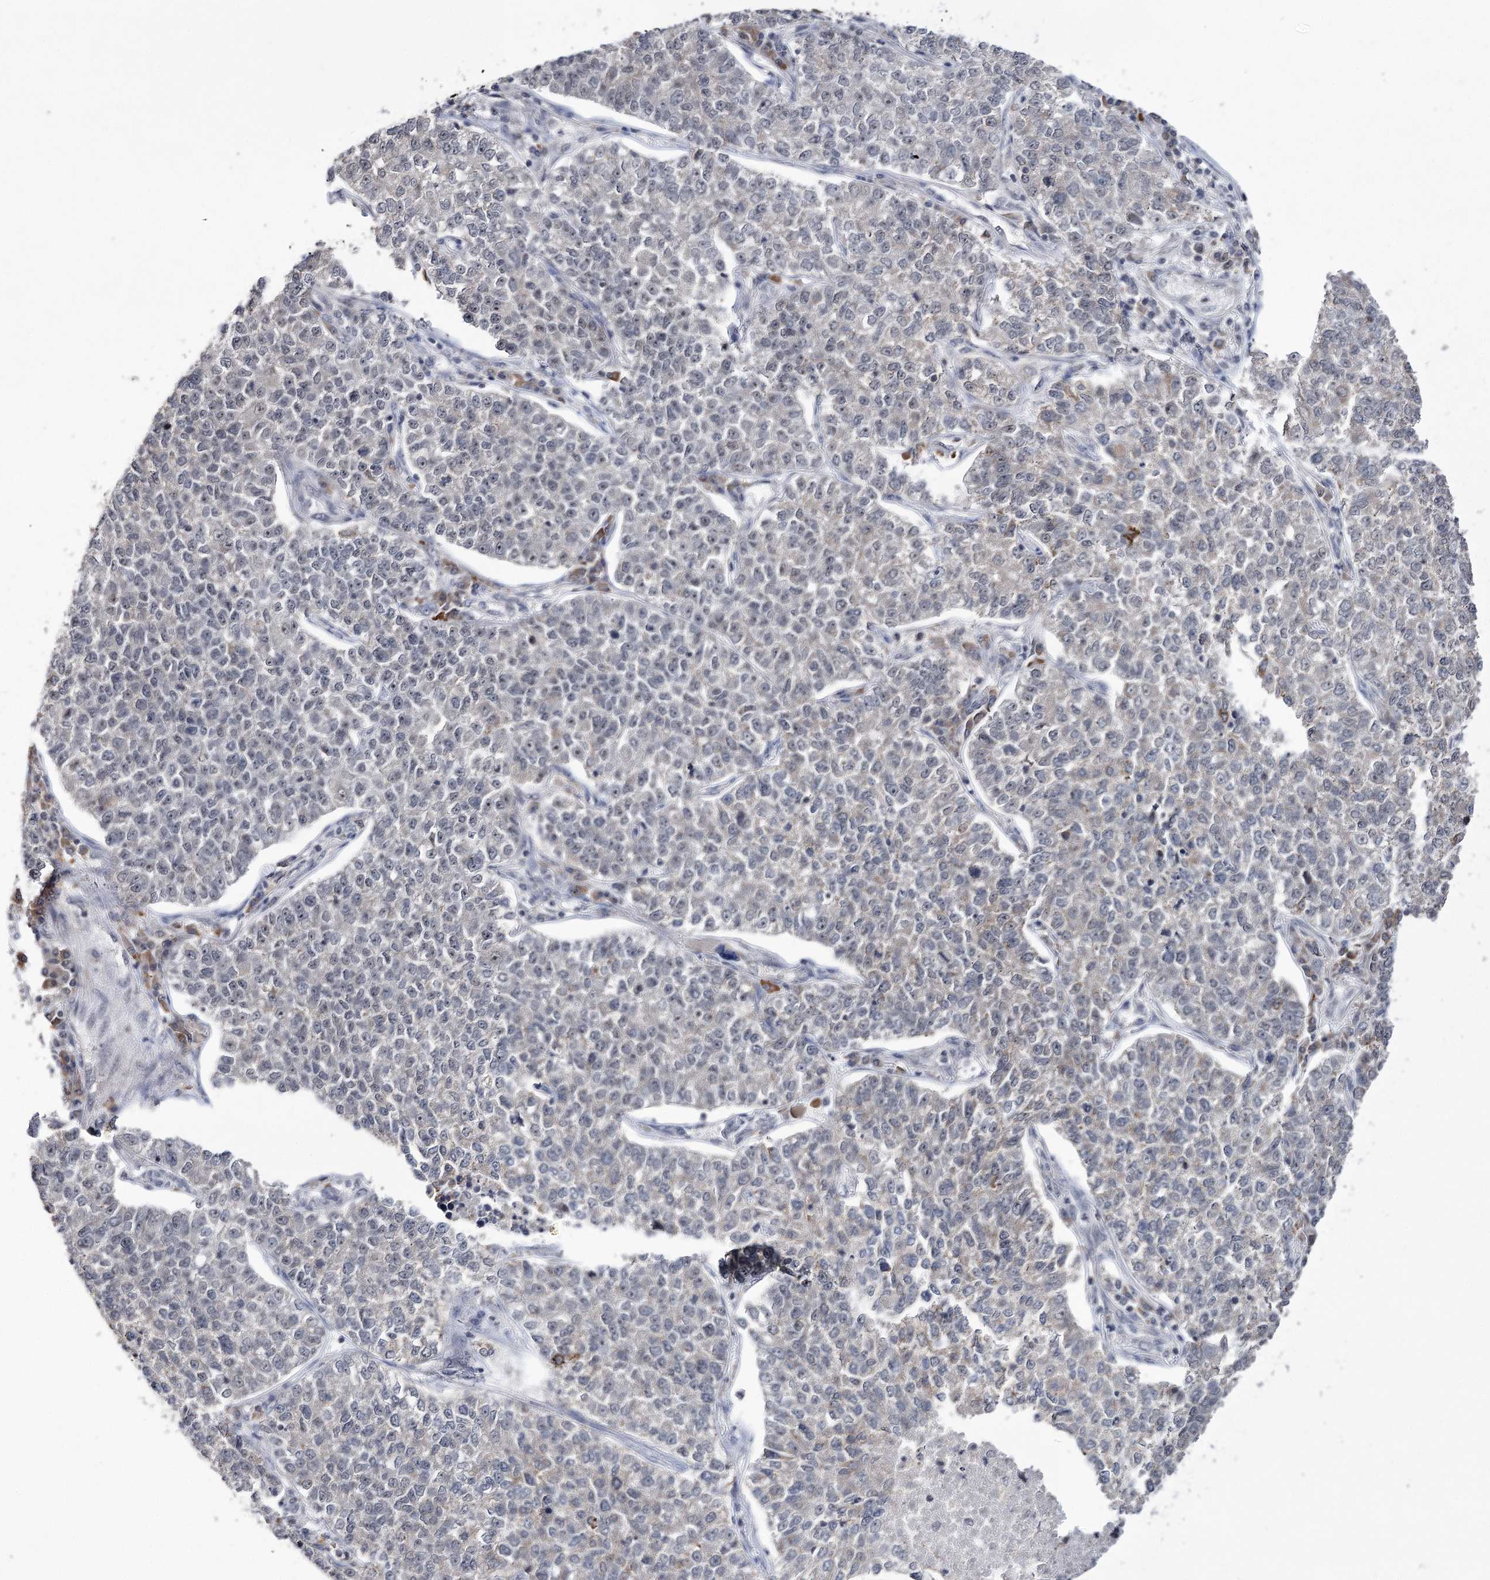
{"staining": {"intensity": "negative", "quantity": "none", "location": "none"}, "tissue": "lung cancer", "cell_type": "Tumor cells", "image_type": "cancer", "snomed": [{"axis": "morphology", "description": "Adenocarcinoma, NOS"}, {"axis": "topography", "description": "Lung"}], "caption": "This is a photomicrograph of IHC staining of lung cancer (adenocarcinoma), which shows no expression in tumor cells.", "gene": "VGLL4", "patient": {"sex": "male", "age": 49}}